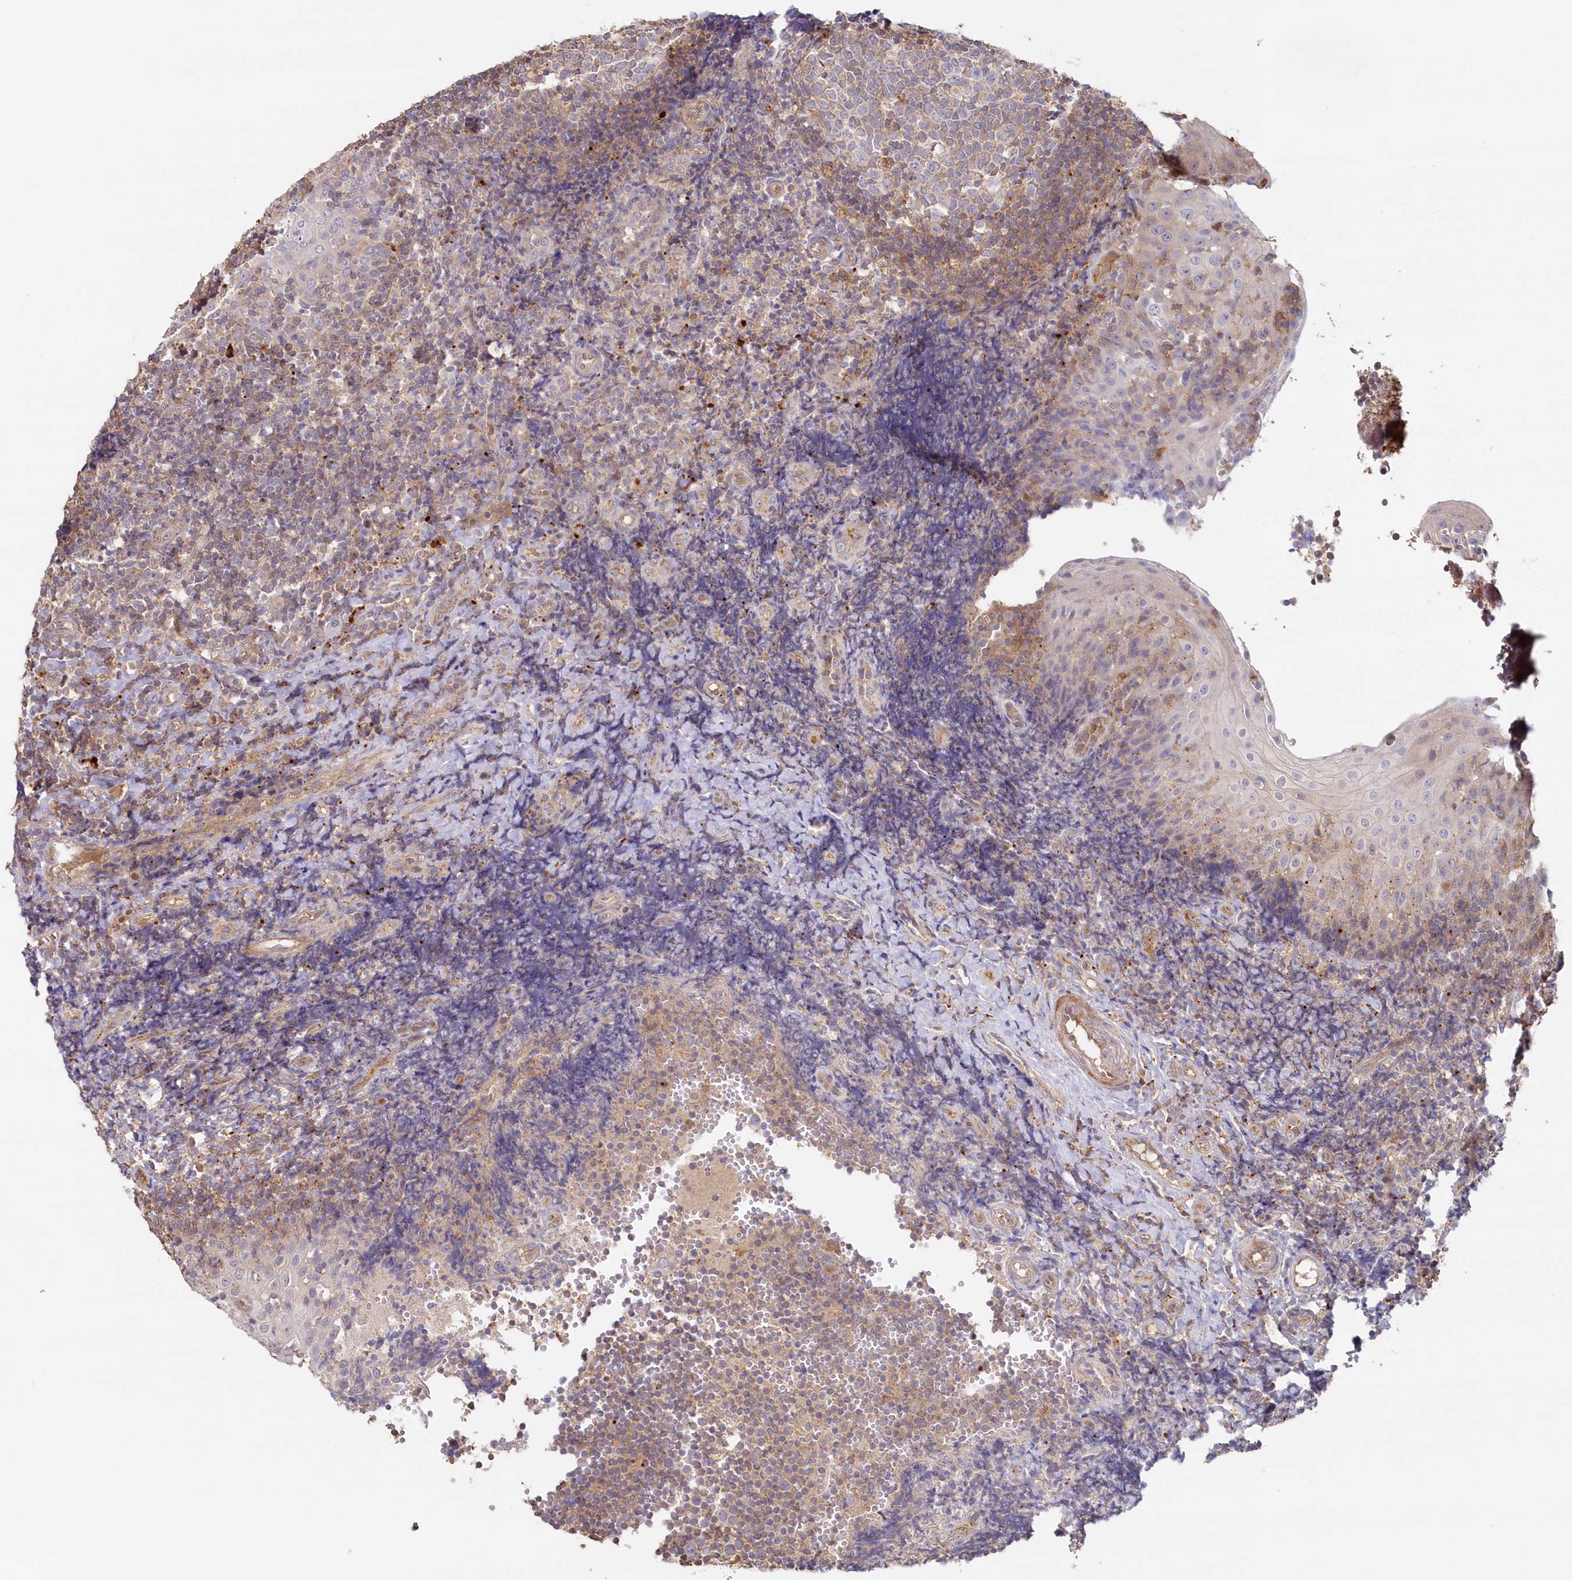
{"staining": {"intensity": "weak", "quantity": "<25%", "location": "cytoplasmic/membranous"}, "tissue": "tonsil", "cell_type": "Germinal center cells", "image_type": "normal", "snomed": [{"axis": "morphology", "description": "Normal tissue, NOS"}, {"axis": "topography", "description": "Tonsil"}], "caption": "Immunohistochemistry (IHC) photomicrograph of normal tonsil stained for a protein (brown), which shows no positivity in germinal center cells. Nuclei are stained in blue.", "gene": "GBE1", "patient": {"sex": "female", "age": 40}}